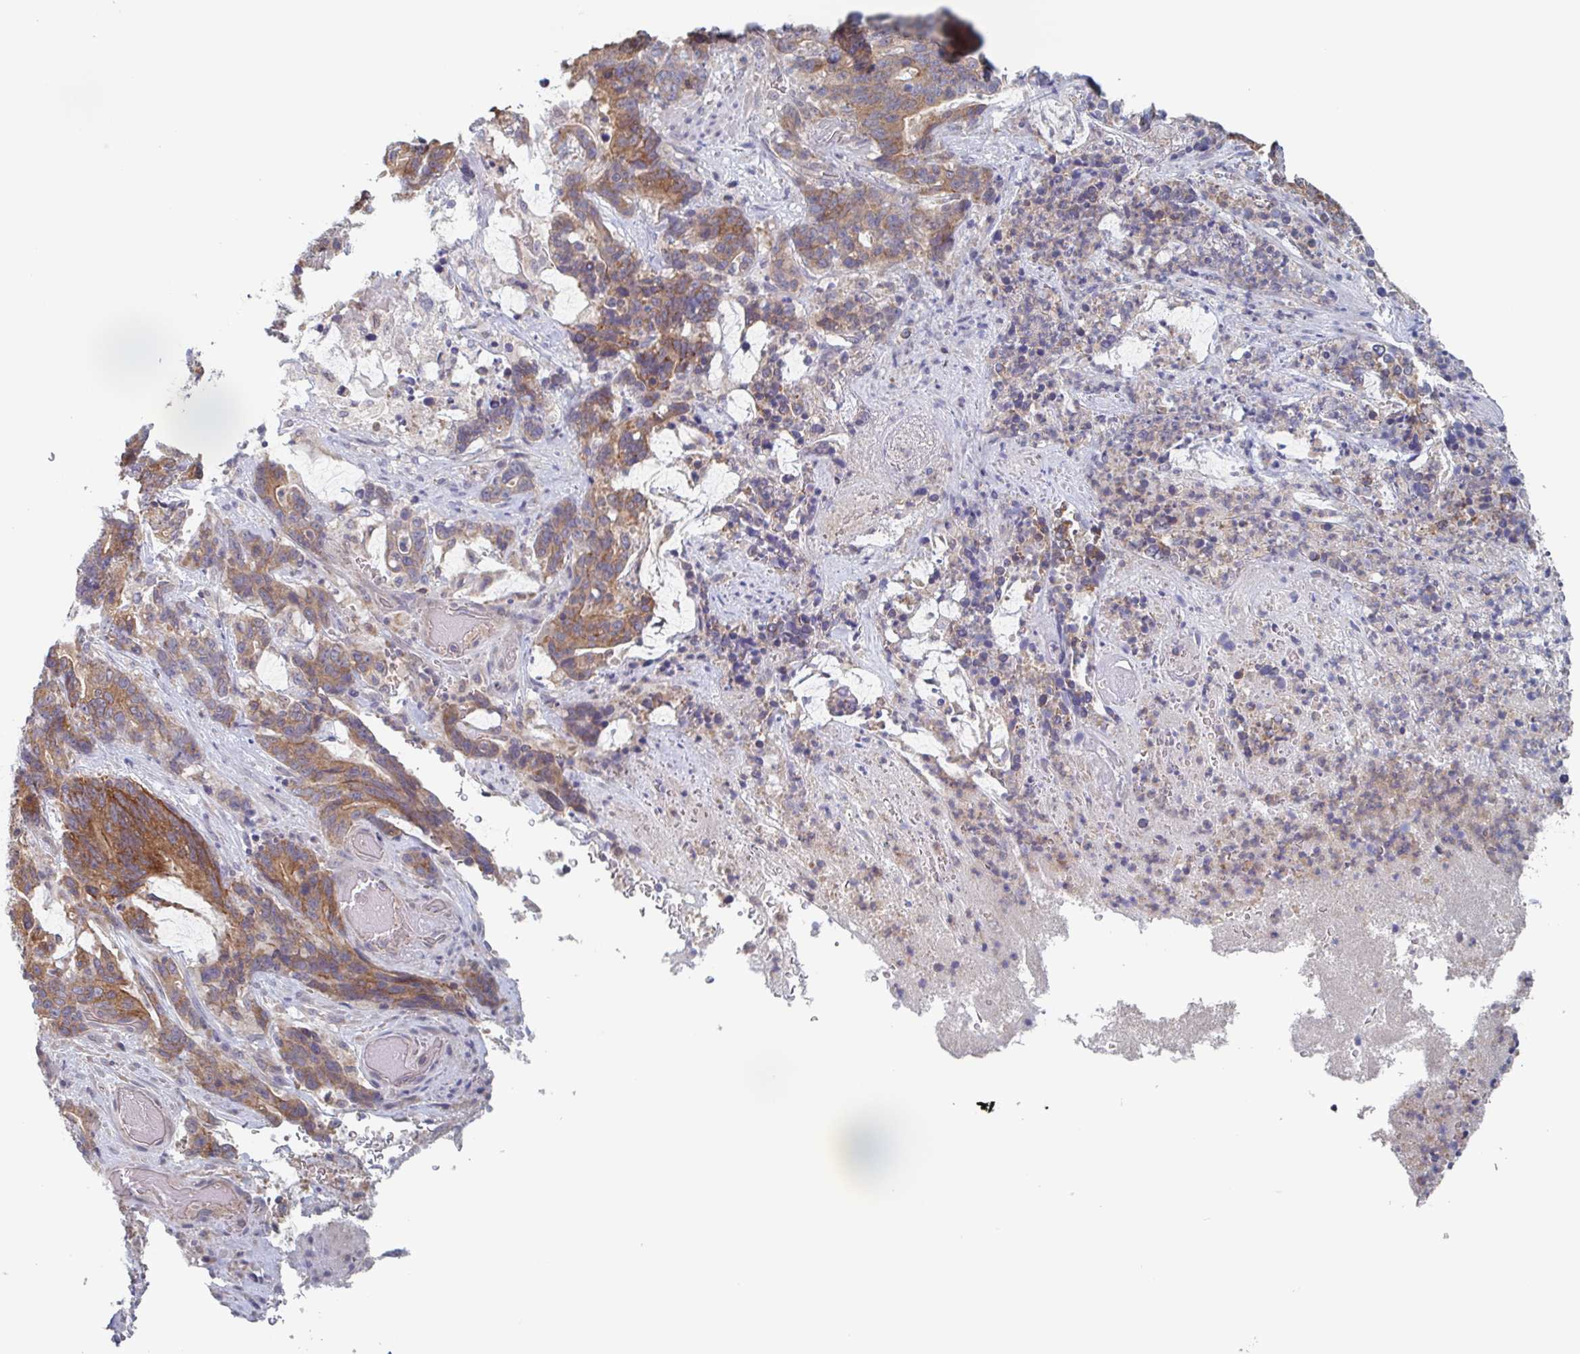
{"staining": {"intensity": "moderate", "quantity": ">75%", "location": "cytoplasmic/membranous"}, "tissue": "stomach cancer", "cell_type": "Tumor cells", "image_type": "cancer", "snomed": [{"axis": "morphology", "description": "Normal tissue, NOS"}, {"axis": "morphology", "description": "Adenocarcinoma, NOS"}, {"axis": "topography", "description": "Stomach"}], "caption": "The image shows immunohistochemical staining of stomach adenocarcinoma. There is moderate cytoplasmic/membranous positivity is identified in about >75% of tumor cells.", "gene": "SURF1", "patient": {"sex": "female", "age": 64}}